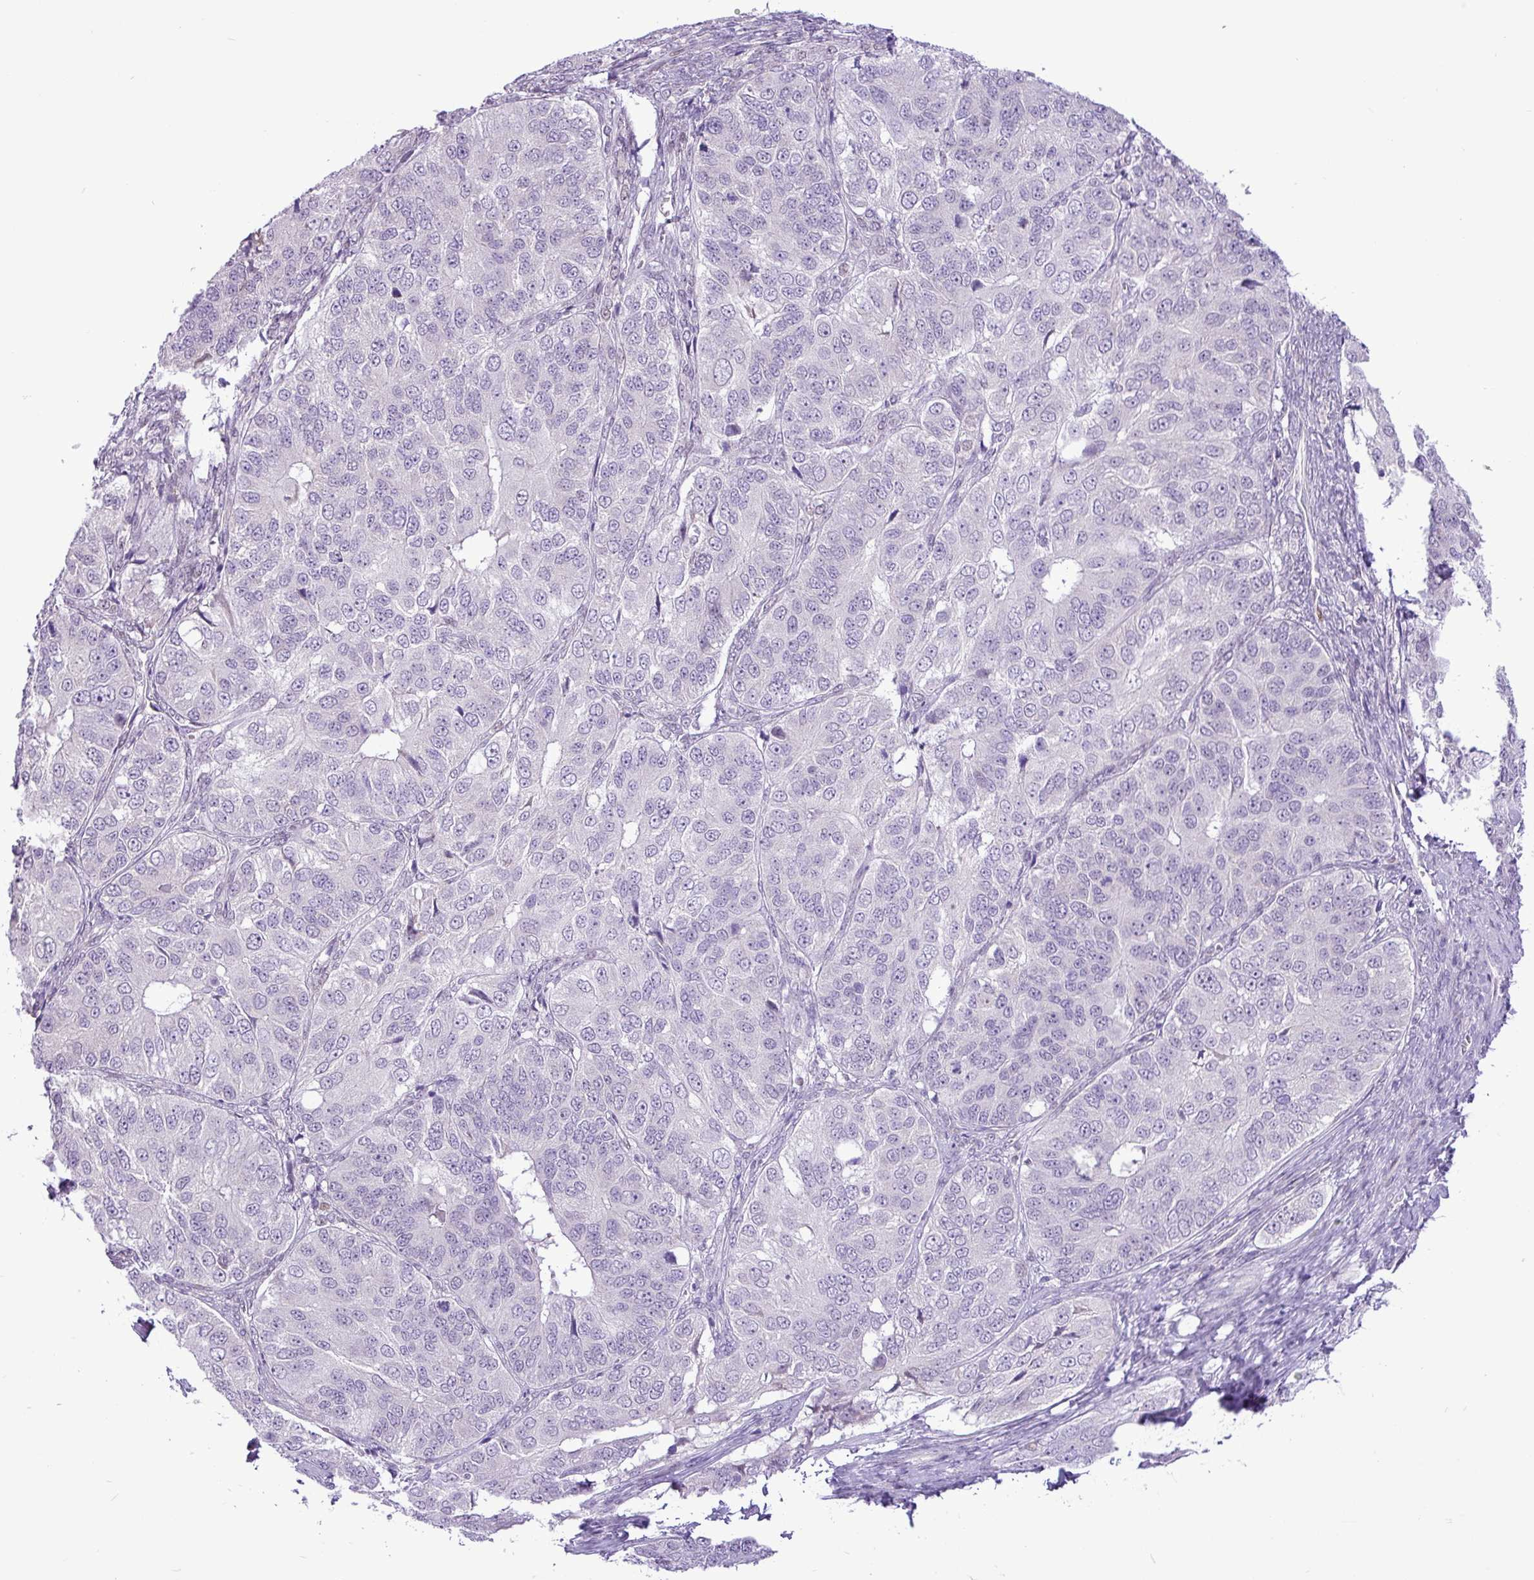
{"staining": {"intensity": "negative", "quantity": "none", "location": "none"}, "tissue": "ovarian cancer", "cell_type": "Tumor cells", "image_type": "cancer", "snomed": [{"axis": "morphology", "description": "Carcinoma, endometroid"}, {"axis": "topography", "description": "Ovary"}], "caption": "Tumor cells show no significant staining in ovarian endometroid carcinoma.", "gene": "ELOA2", "patient": {"sex": "female", "age": 51}}